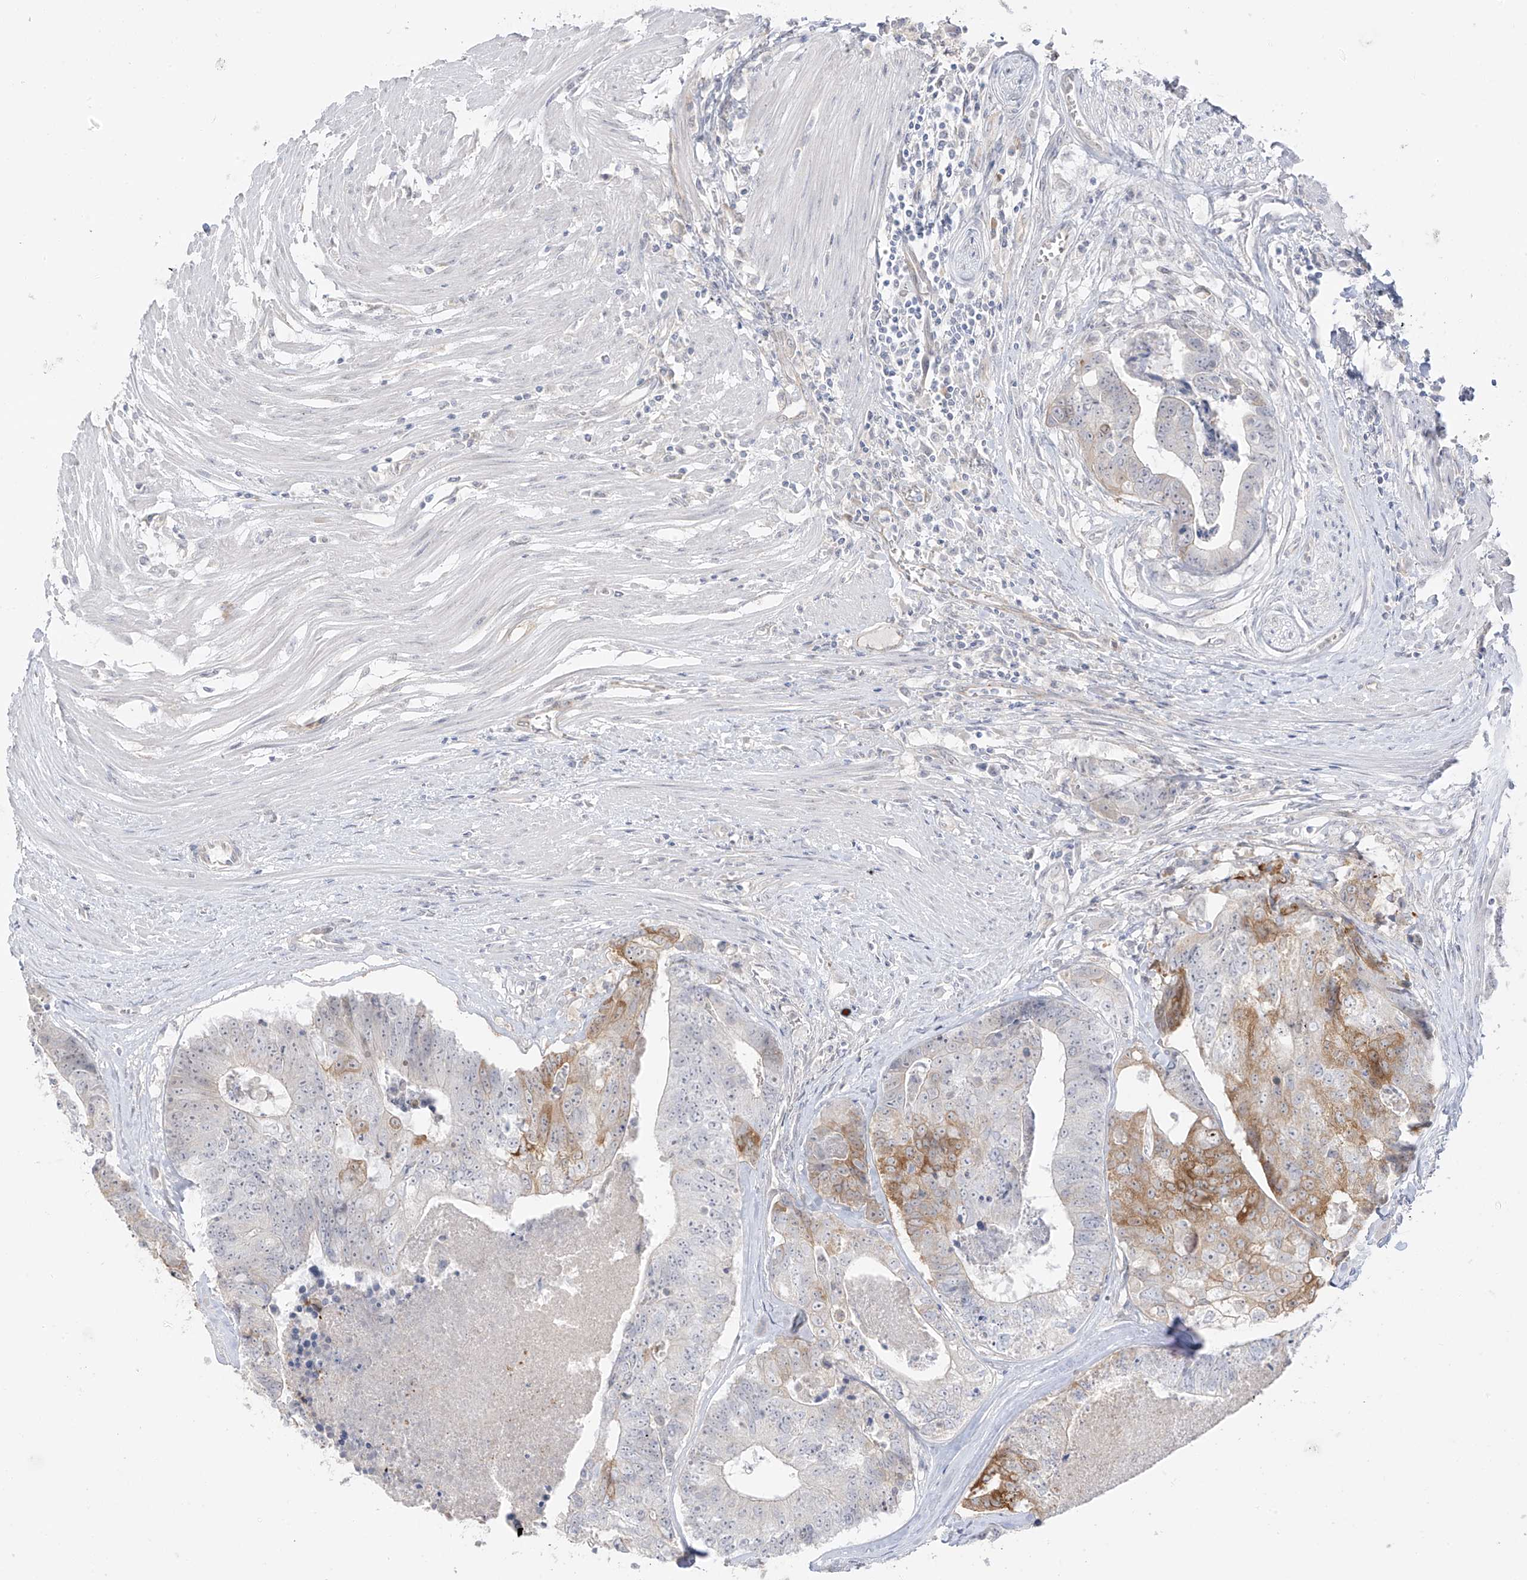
{"staining": {"intensity": "moderate", "quantity": "<25%", "location": "cytoplasmic/membranous"}, "tissue": "colorectal cancer", "cell_type": "Tumor cells", "image_type": "cancer", "snomed": [{"axis": "morphology", "description": "Adenocarcinoma, NOS"}, {"axis": "topography", "description": "Colon"}], "caption": "Human colorectal adenocarcinoma stained with a protein marker shows moderate staining in tumor cells.", "gene": "DCDC2", "patient": {"sex": "female", "age": 67}}